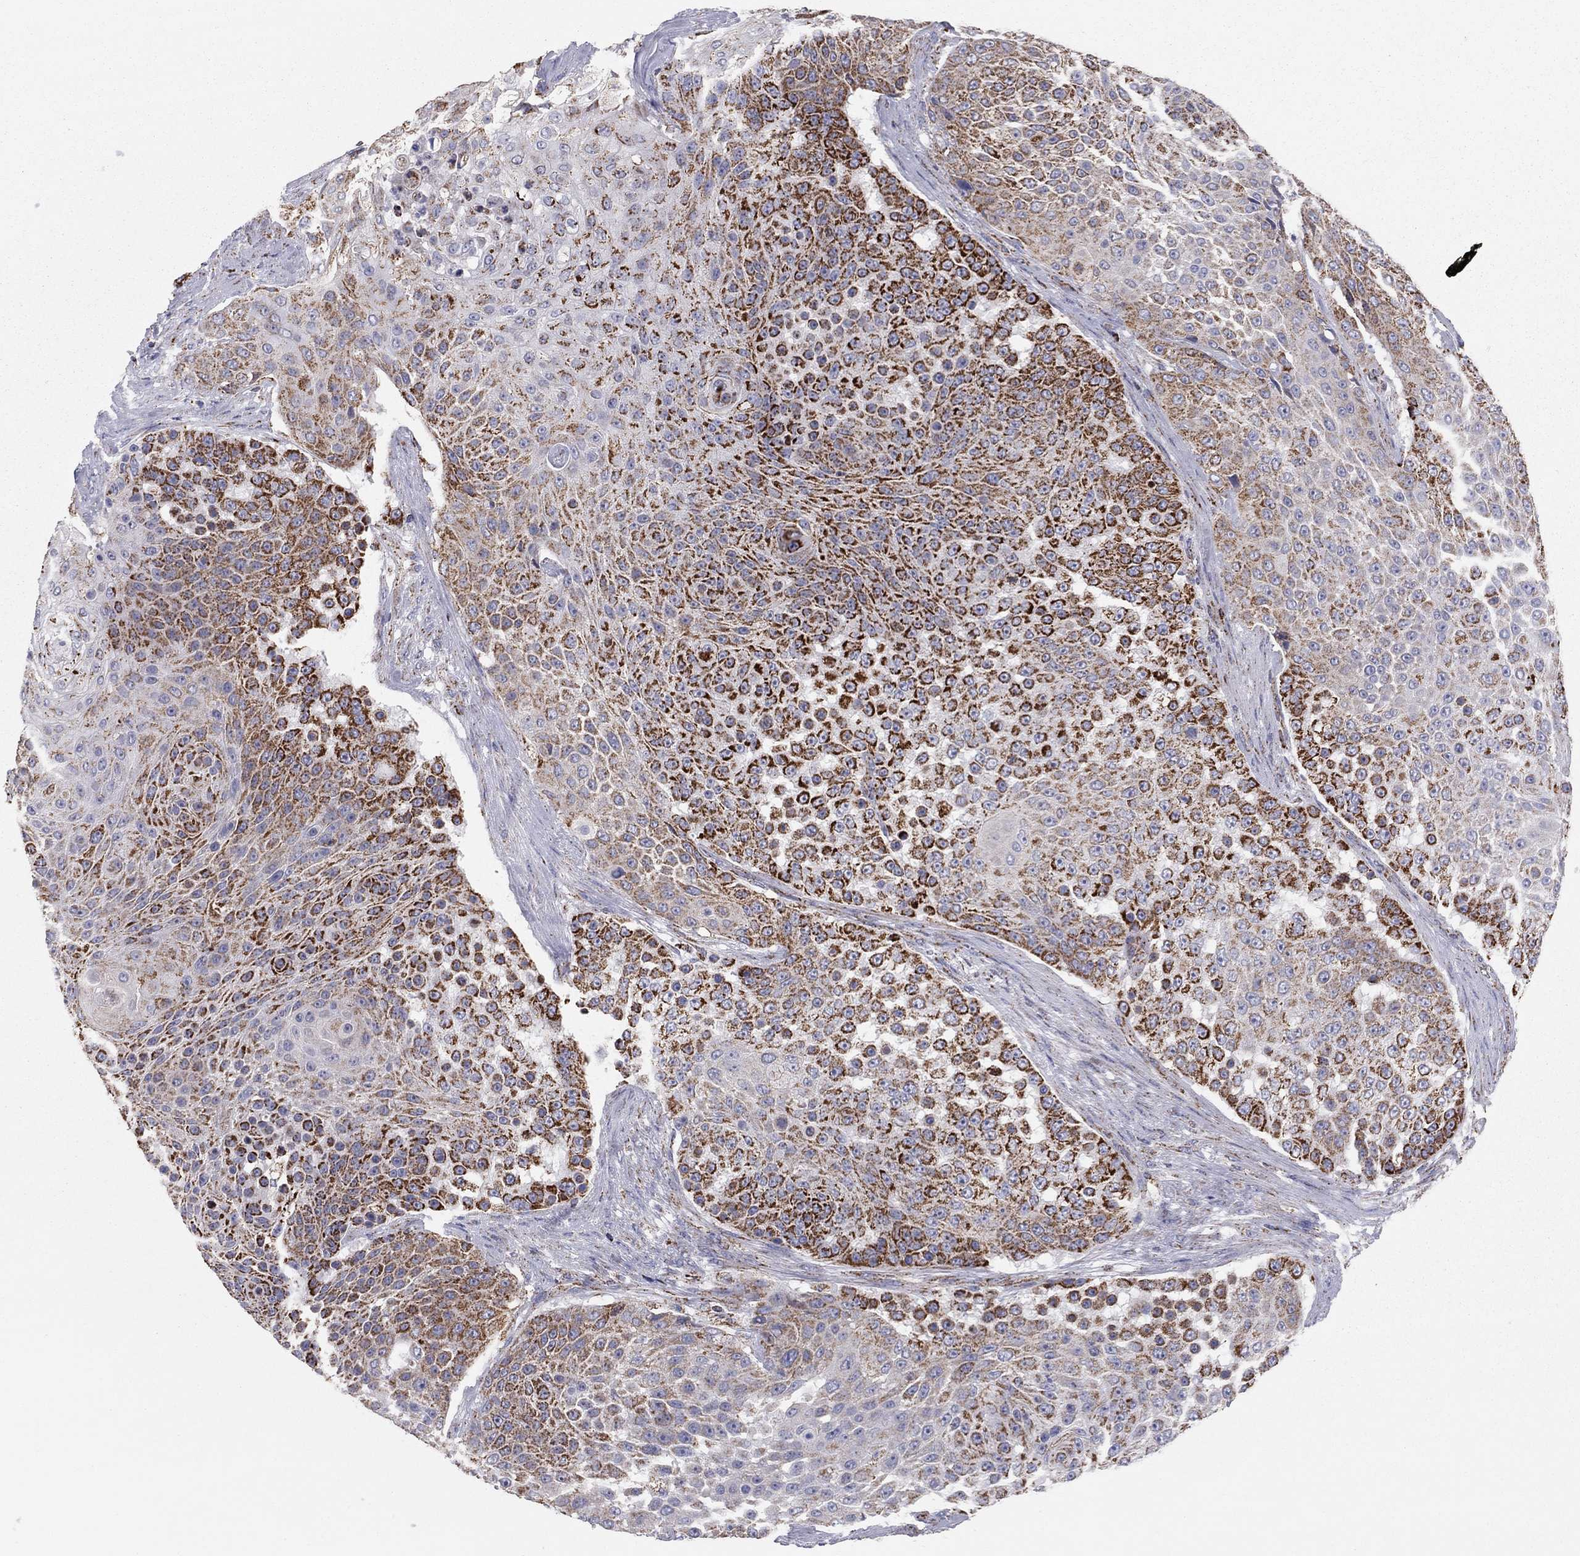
{"staining": {"intensity": "strong", "quantity": ">75%", "location": "cytoplasmic/membranous"}, "tissue": "urothelial cancer", "cell_type": "Tumor cells", "image_type": "cancer", "snomed": [{"axis": "morphology", "description": "Urothelial carcinoma, High grade"}, {"axis": "topography", "description": "Urinary bladder"}], "caption": "Protein analysis of urothelial cancer tissue reveals strong cytoplasmic/membranous staining in approximately >75% of tumor cells.", "gene": "NDUFV1", "patient": {"sex": "female", "age": 63}}